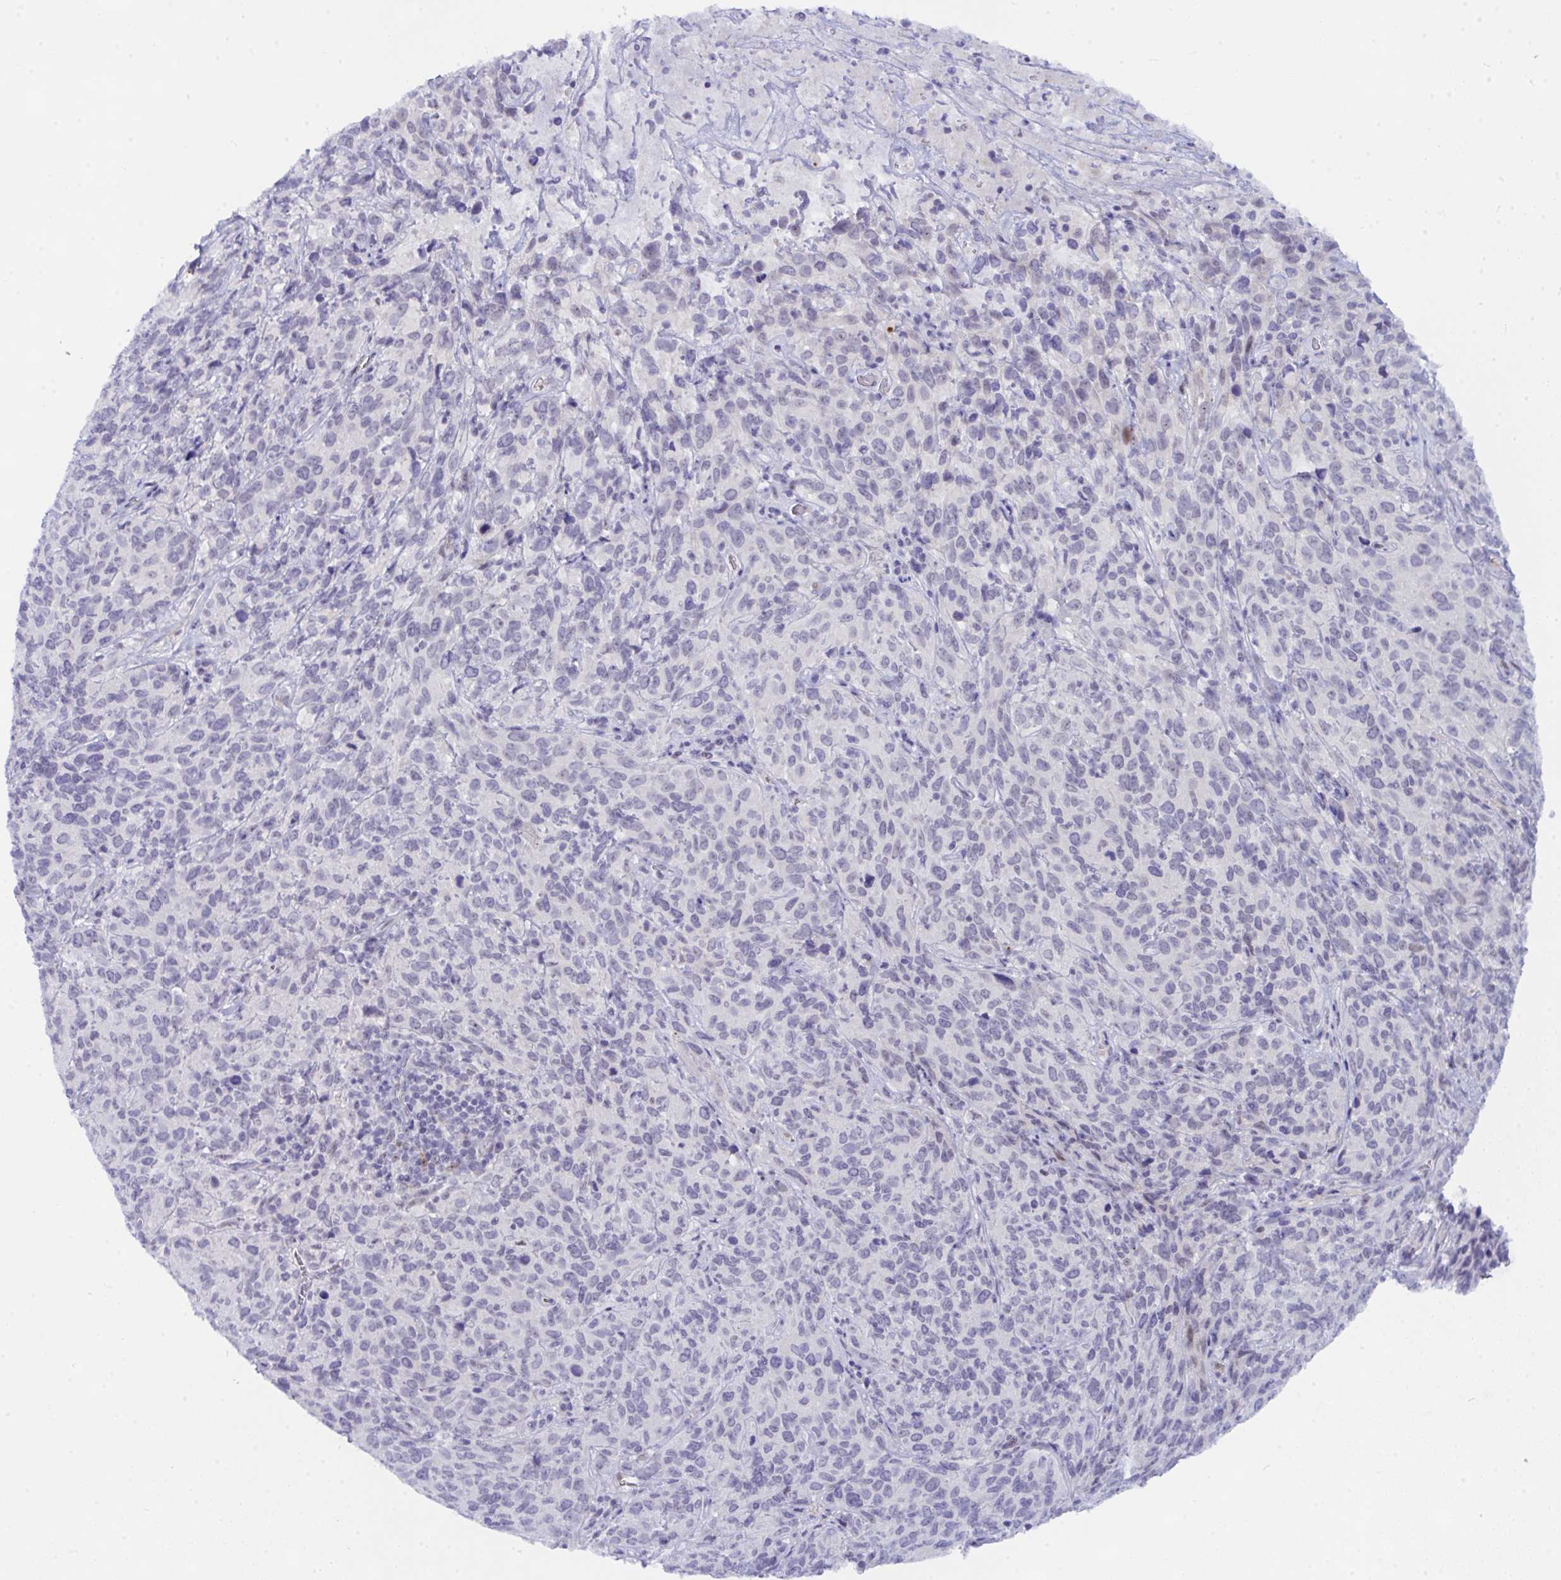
{"staining": {"intensity": "negative", "quantity": "none", "location": "none"}, "tissue": "cervical cancer", "cell_type": "Tumor cells", "image_type": "cancer", "snomed": [{"axis": "morphology", "description": "Squamous cell carcinoma, NOS"}, {"axis": "topography", "description": "Cervix"}], "caption": "Immunohistochemistry of cervical cancer displays no expression in tumor cells.", "gene": "NFXL1", "patient": {"sex": "female", "age": 49}}